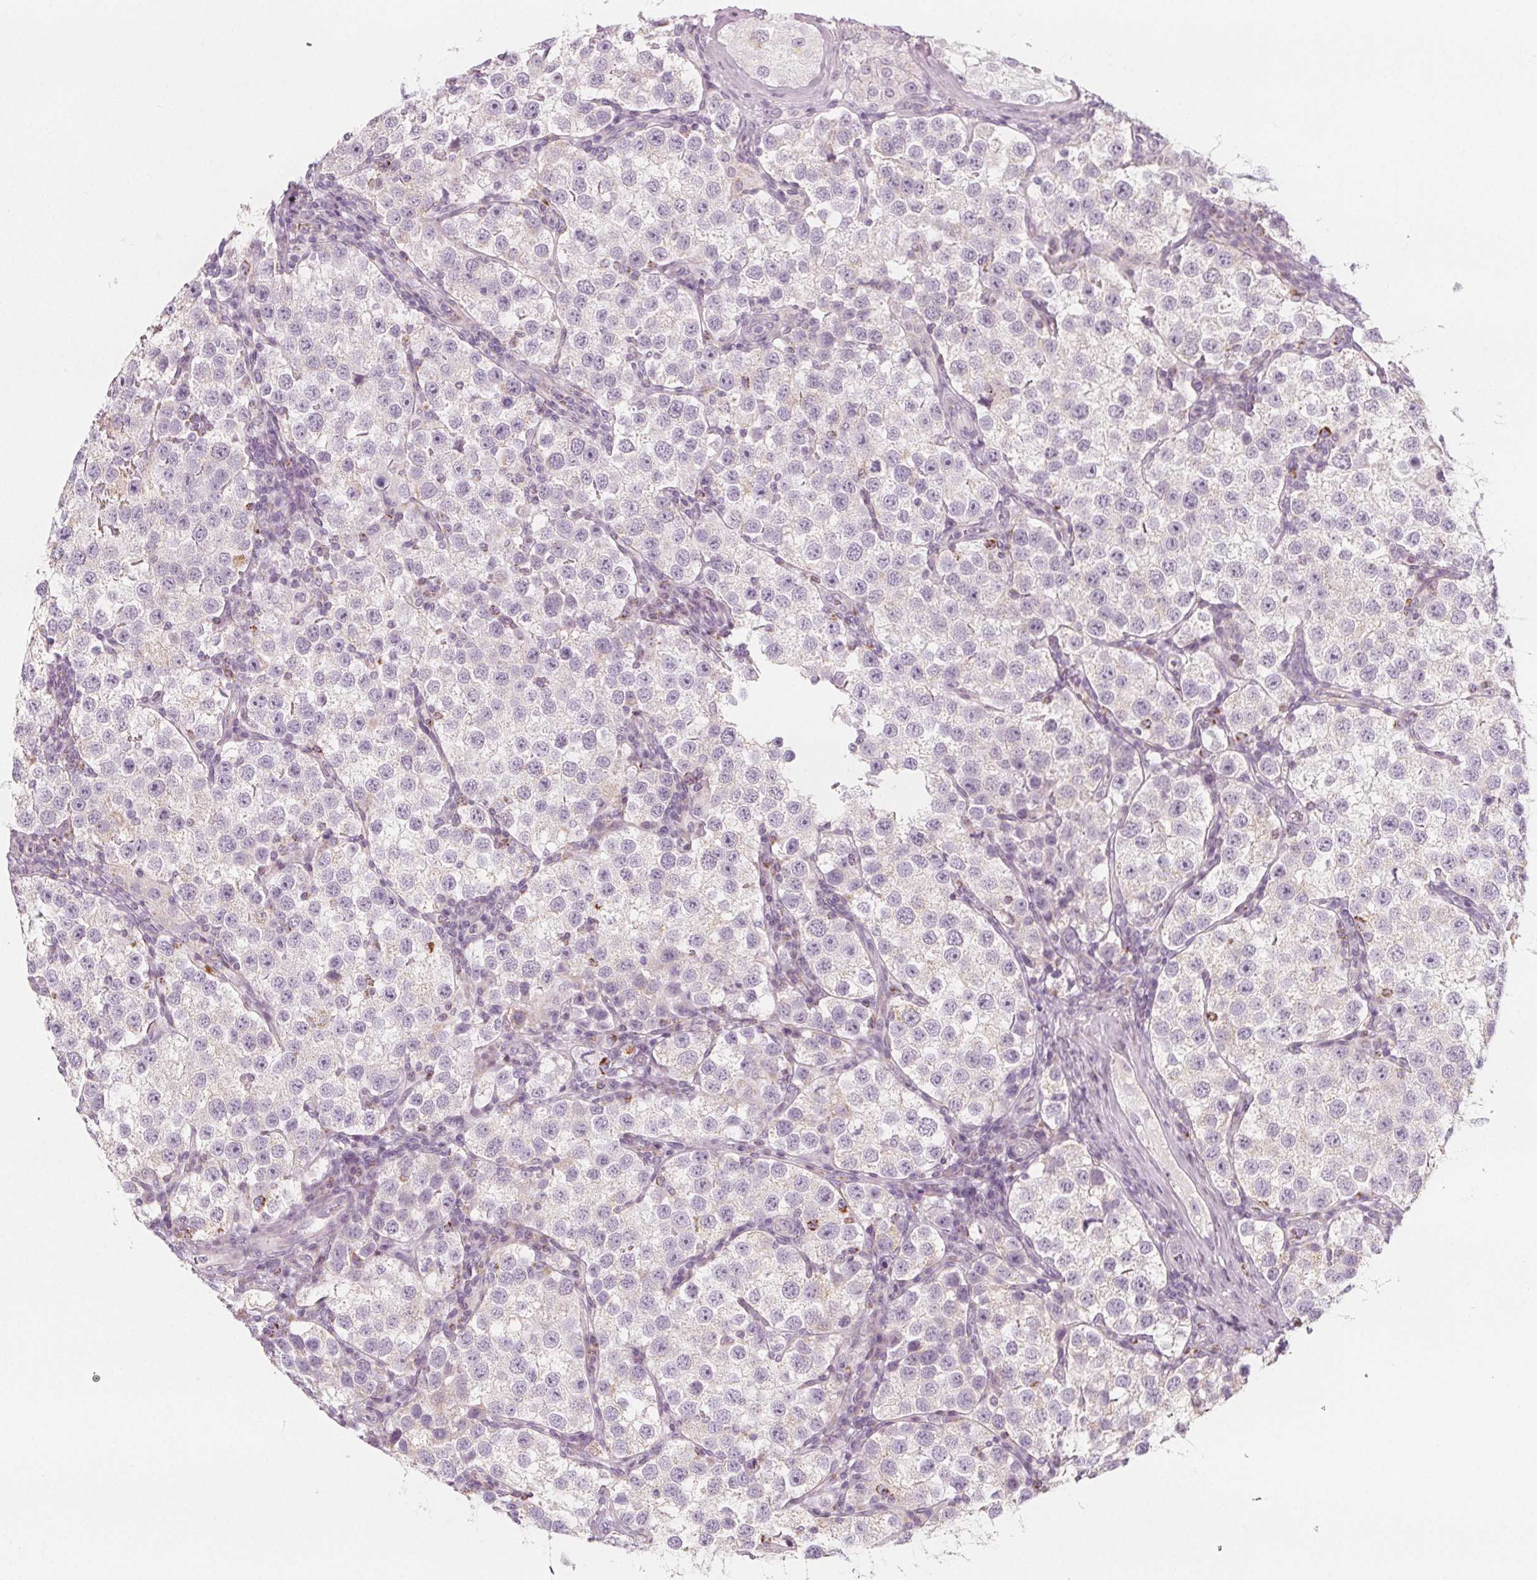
{"staining": {"intensity": "negative", "quantity": "none", "location": "none"}, "tissue": "testis cancer", "cell_type": "Tumor cells", "image_type": "cancer", "snomed": [{"axis": "morphology", "description": "Seminoma, NOS"}, {"axis": "topography", "description": "Testis"}], "caption": "Tumor cells show no significant positivity in testis seminoma. (Brightfield microscopy of DAB immunohistochemistry at high magnification).", "gene": "IL17C", "patient": {"sex": "male", "age": 37}}